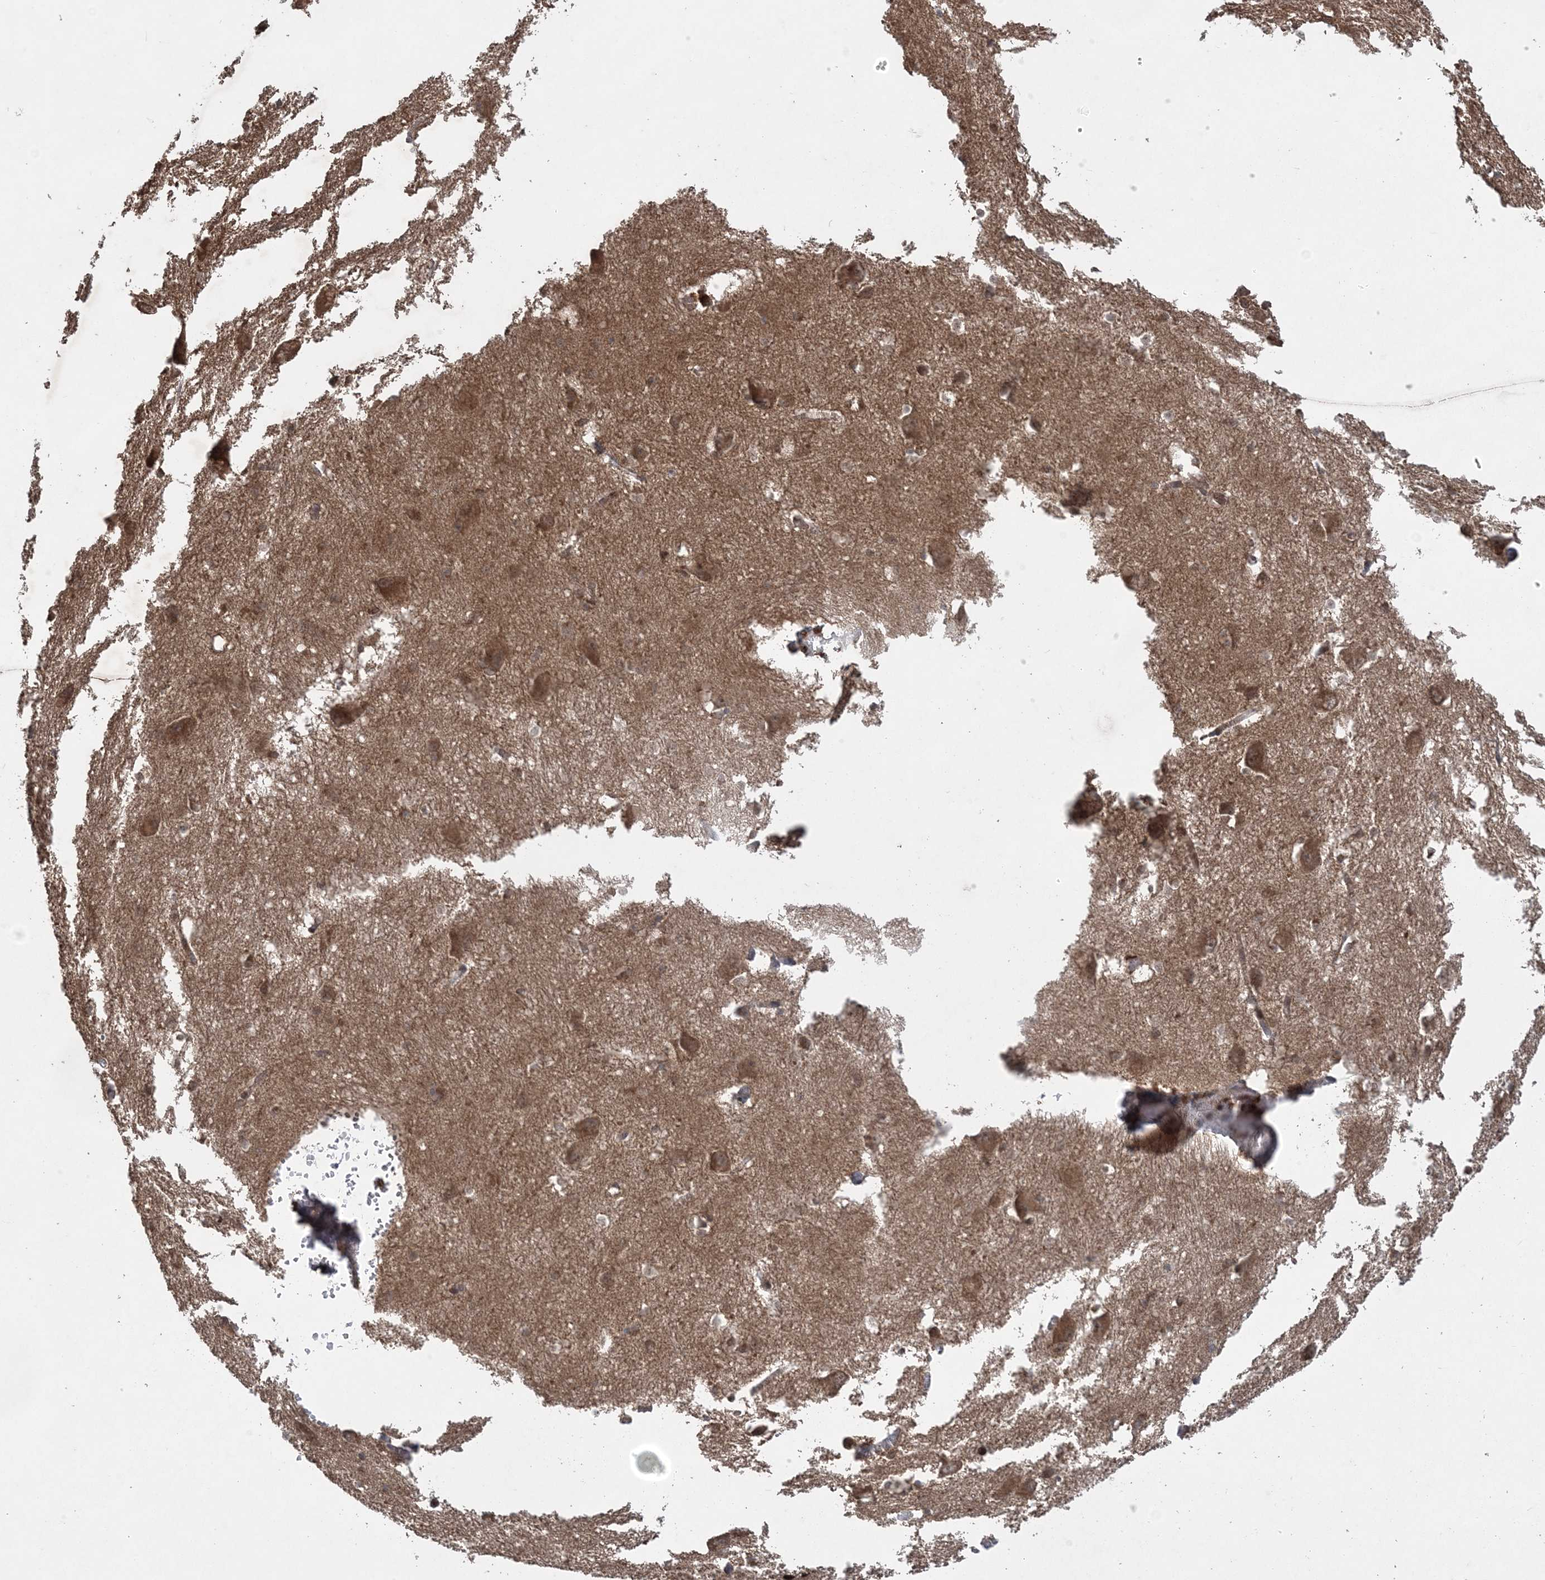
{"staining": {"intensity": "moderate", "quantity": "<25%", "location": "cytoplasmic/membranous"}, "tissue": "caudate", "cell_type": "Glial cells", "image_type": "normal", "snomed": [{"axis": "morphology", "description": "Normal tissue, NOS"}, {"axis": "topography", "description": "Lateral ventricle wall"}], "caption": "Immunohistochemical staining of benign caudate exhibits moderate cytoplasmic/membranous protein expression in approximately <25% of glial cells. (Brightfield microscopy of DAB IHC at high magnification).", "gene": "LACC1", "patient": {"sex": "male", "age": 37}}